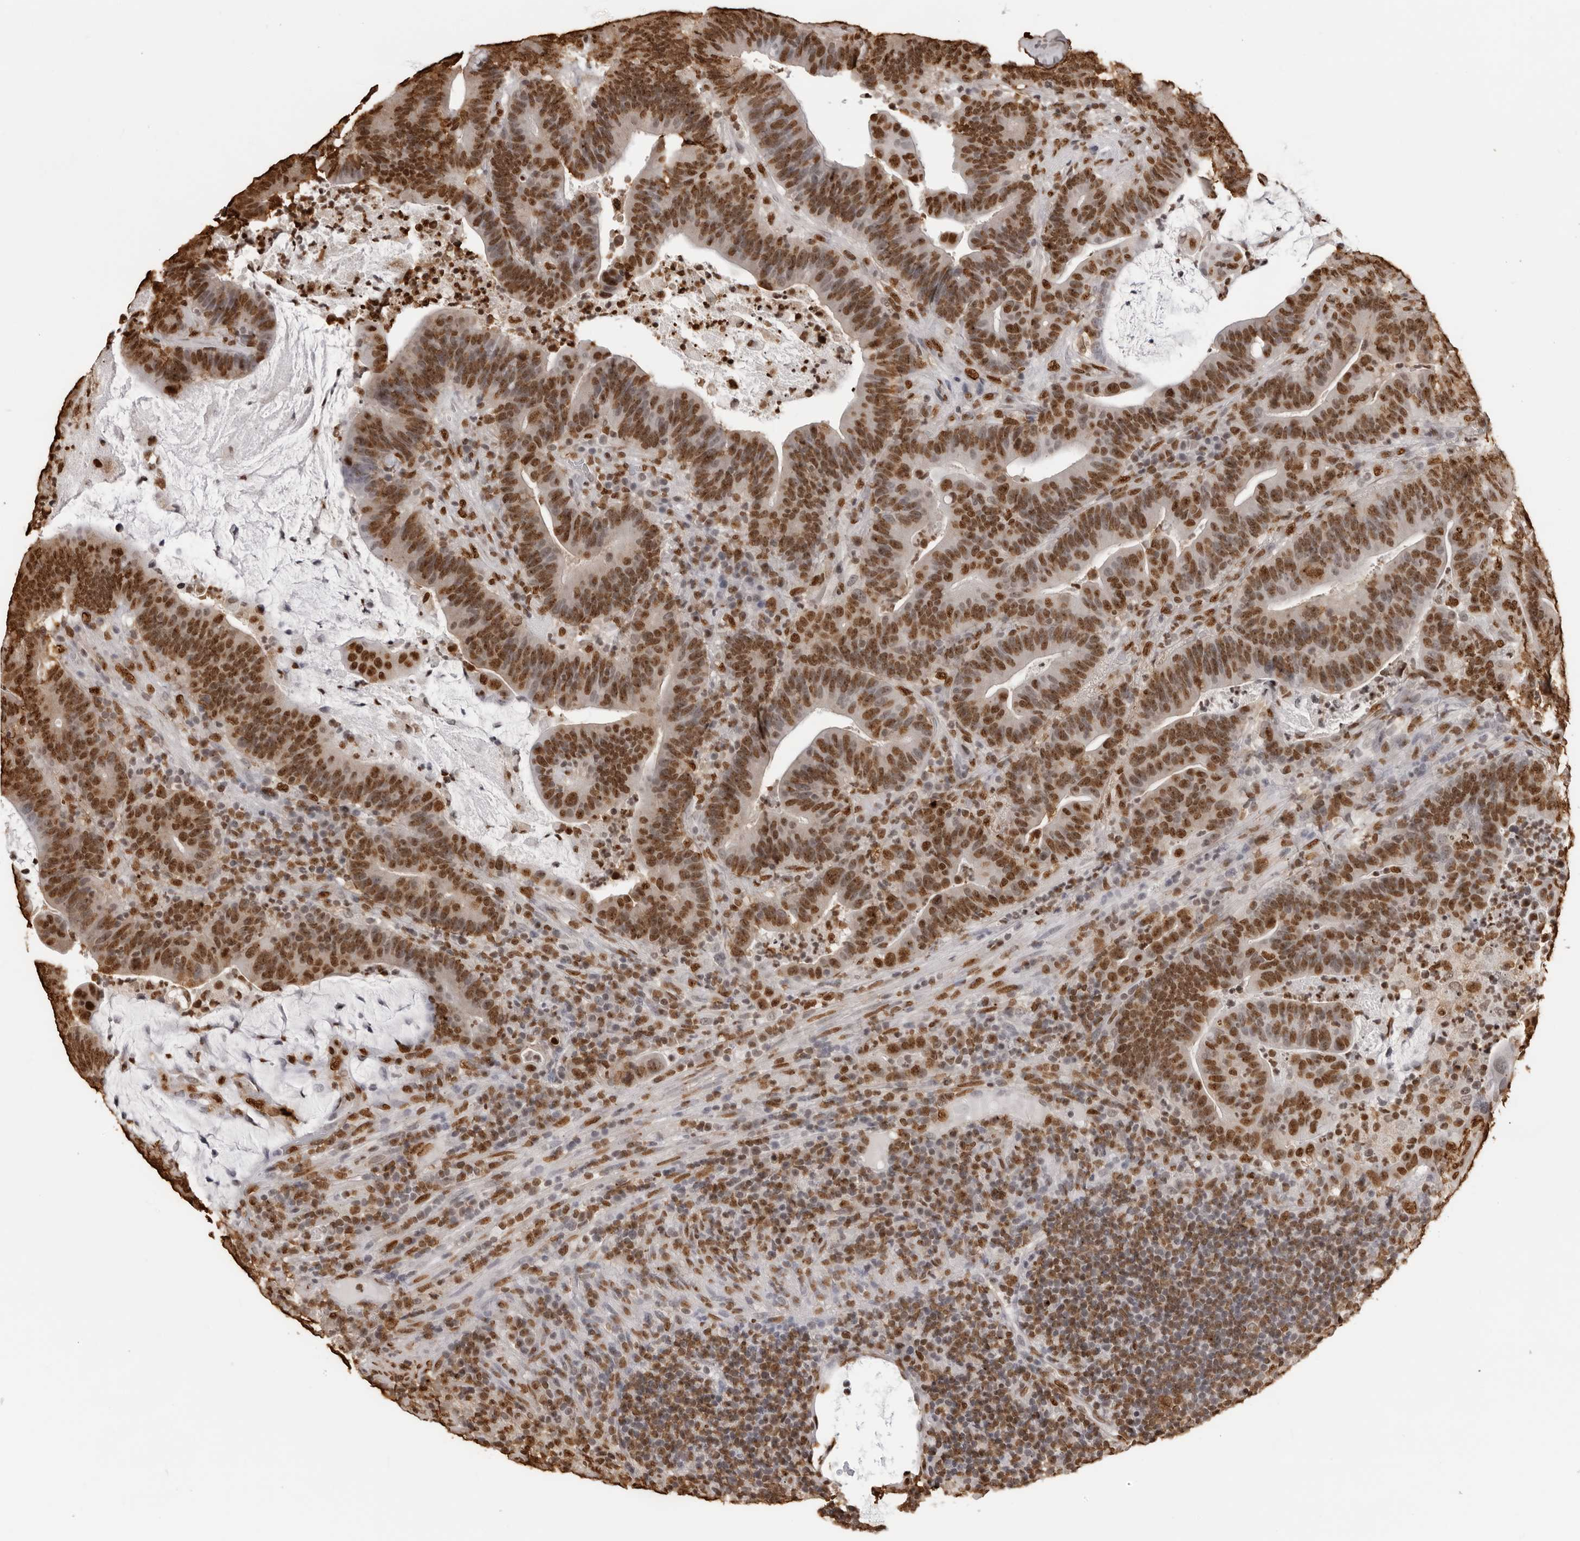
{"staining": {"intensity": "strong", "quantity": ">75%", "location": "nuclear"}, "tissue": "colorectal cancer", "cell_type": "Tumor cells", "image_type": "cancer", "snomed": [{"axis": "morphology", "description": "Adenocarcinoma, NOS"}, {"axis": "topography", "description": "Colon"}], "caption": "Adenocarcinoma (colorectal) was stained to show a protein in brown. There is high levels of strong nuclear positivity in about >75% of tumor cells.", "gene": "ZFP91", "patient": {"sex": "female", "age": 66}}